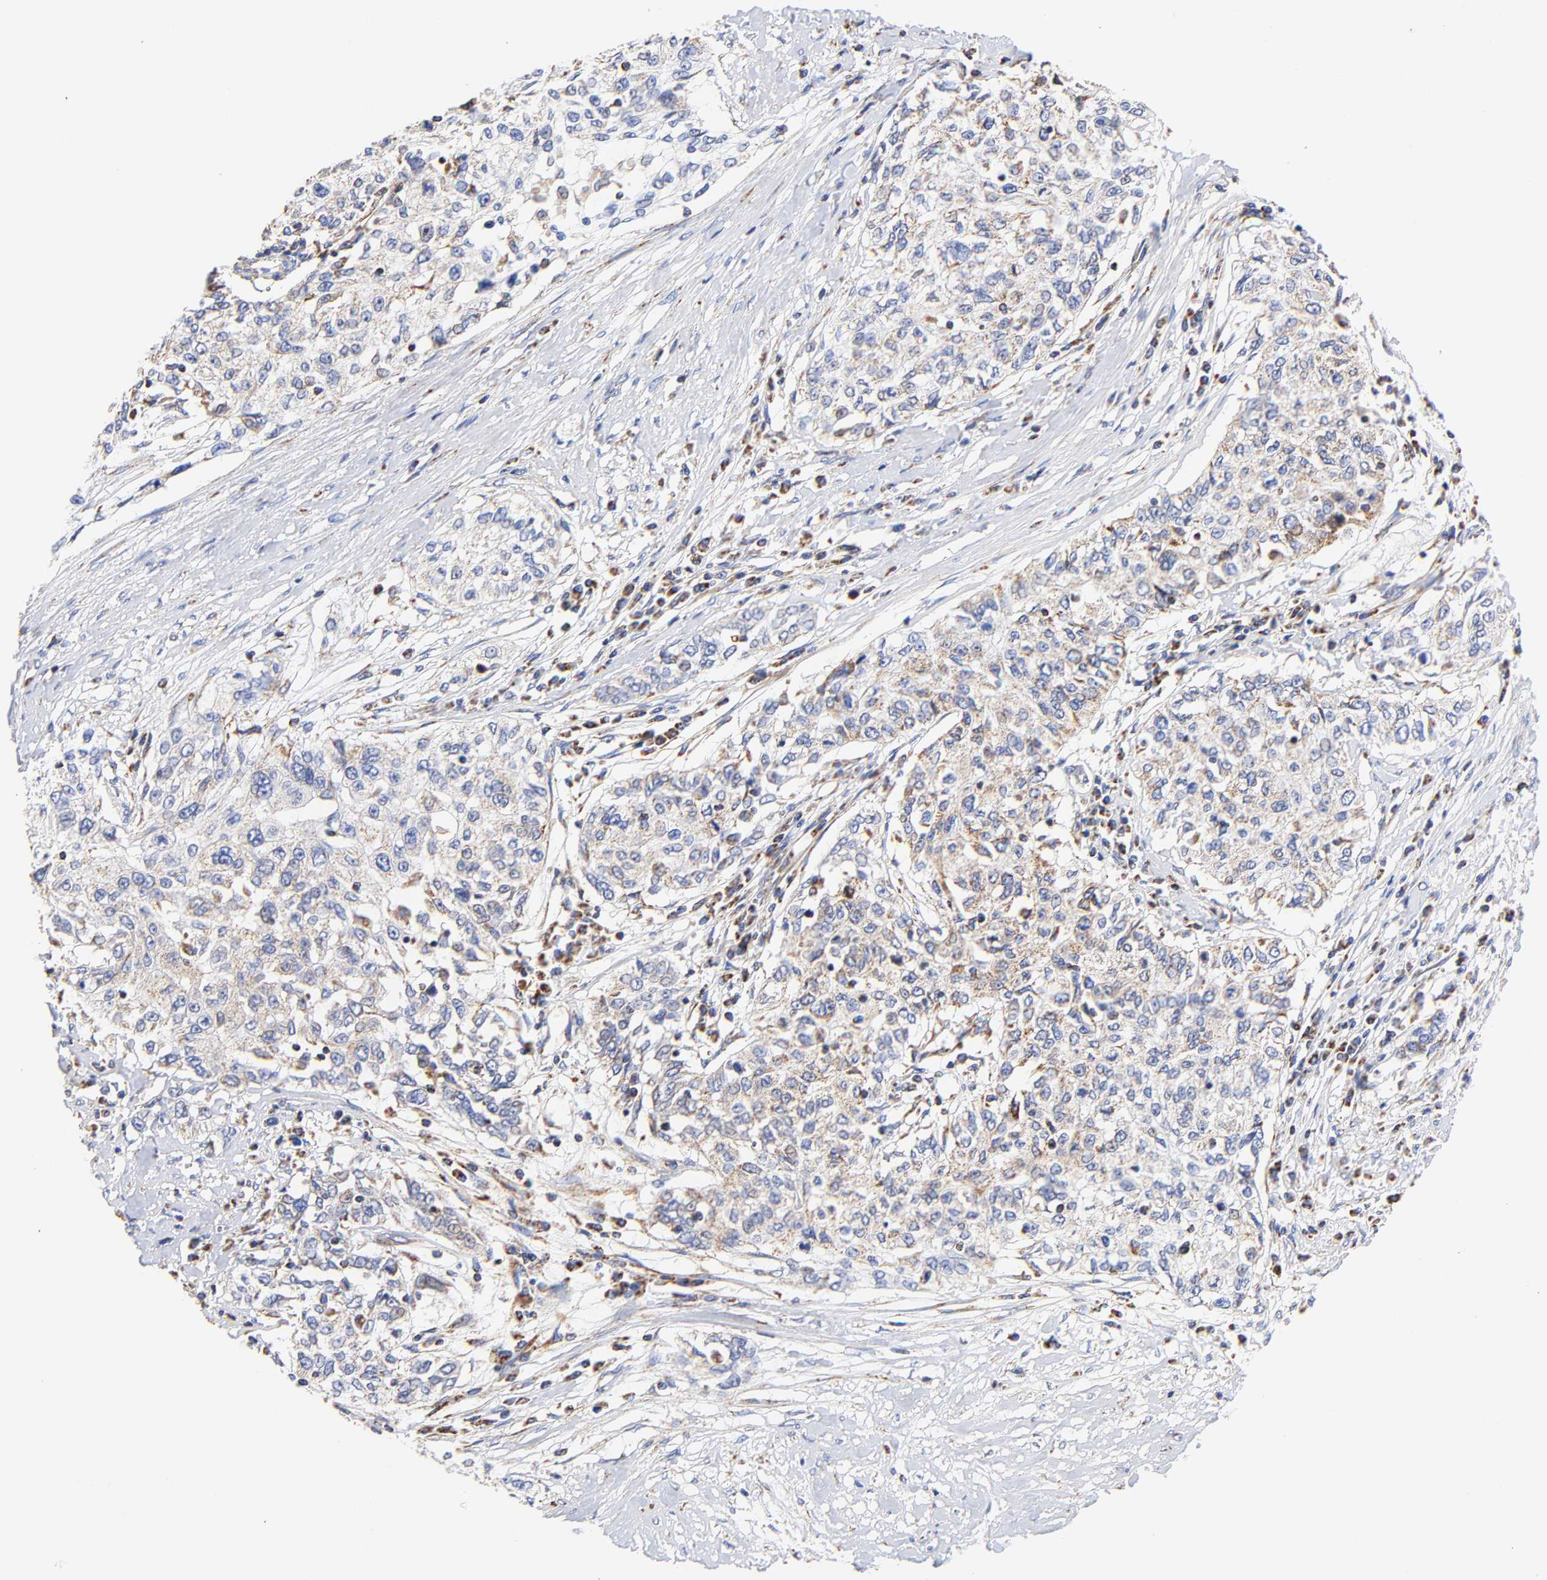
{"staining": {"intensity": "moderate", "quantity": "25%-75%", "location": "cytoplasmic/membranous"}, "tissue": "cervical cancer", "cell_type": "Tumor cells", "image_type": "cancer", "snomed": [{"axis": "morphology", "description": "Squamous cell carcinoma, NOS"}, {"axis": "topography", "description": "Cervix"}], "caption": "Moderate cytoplasmic/membranous protein positivity is identified in about 25%-75% of tumor cells in cervical squamous cell carcinoma. Nuclei are stained in blue.", "gene": "ATP5F1D", "patient": {"sex": "female", "age": 57}}